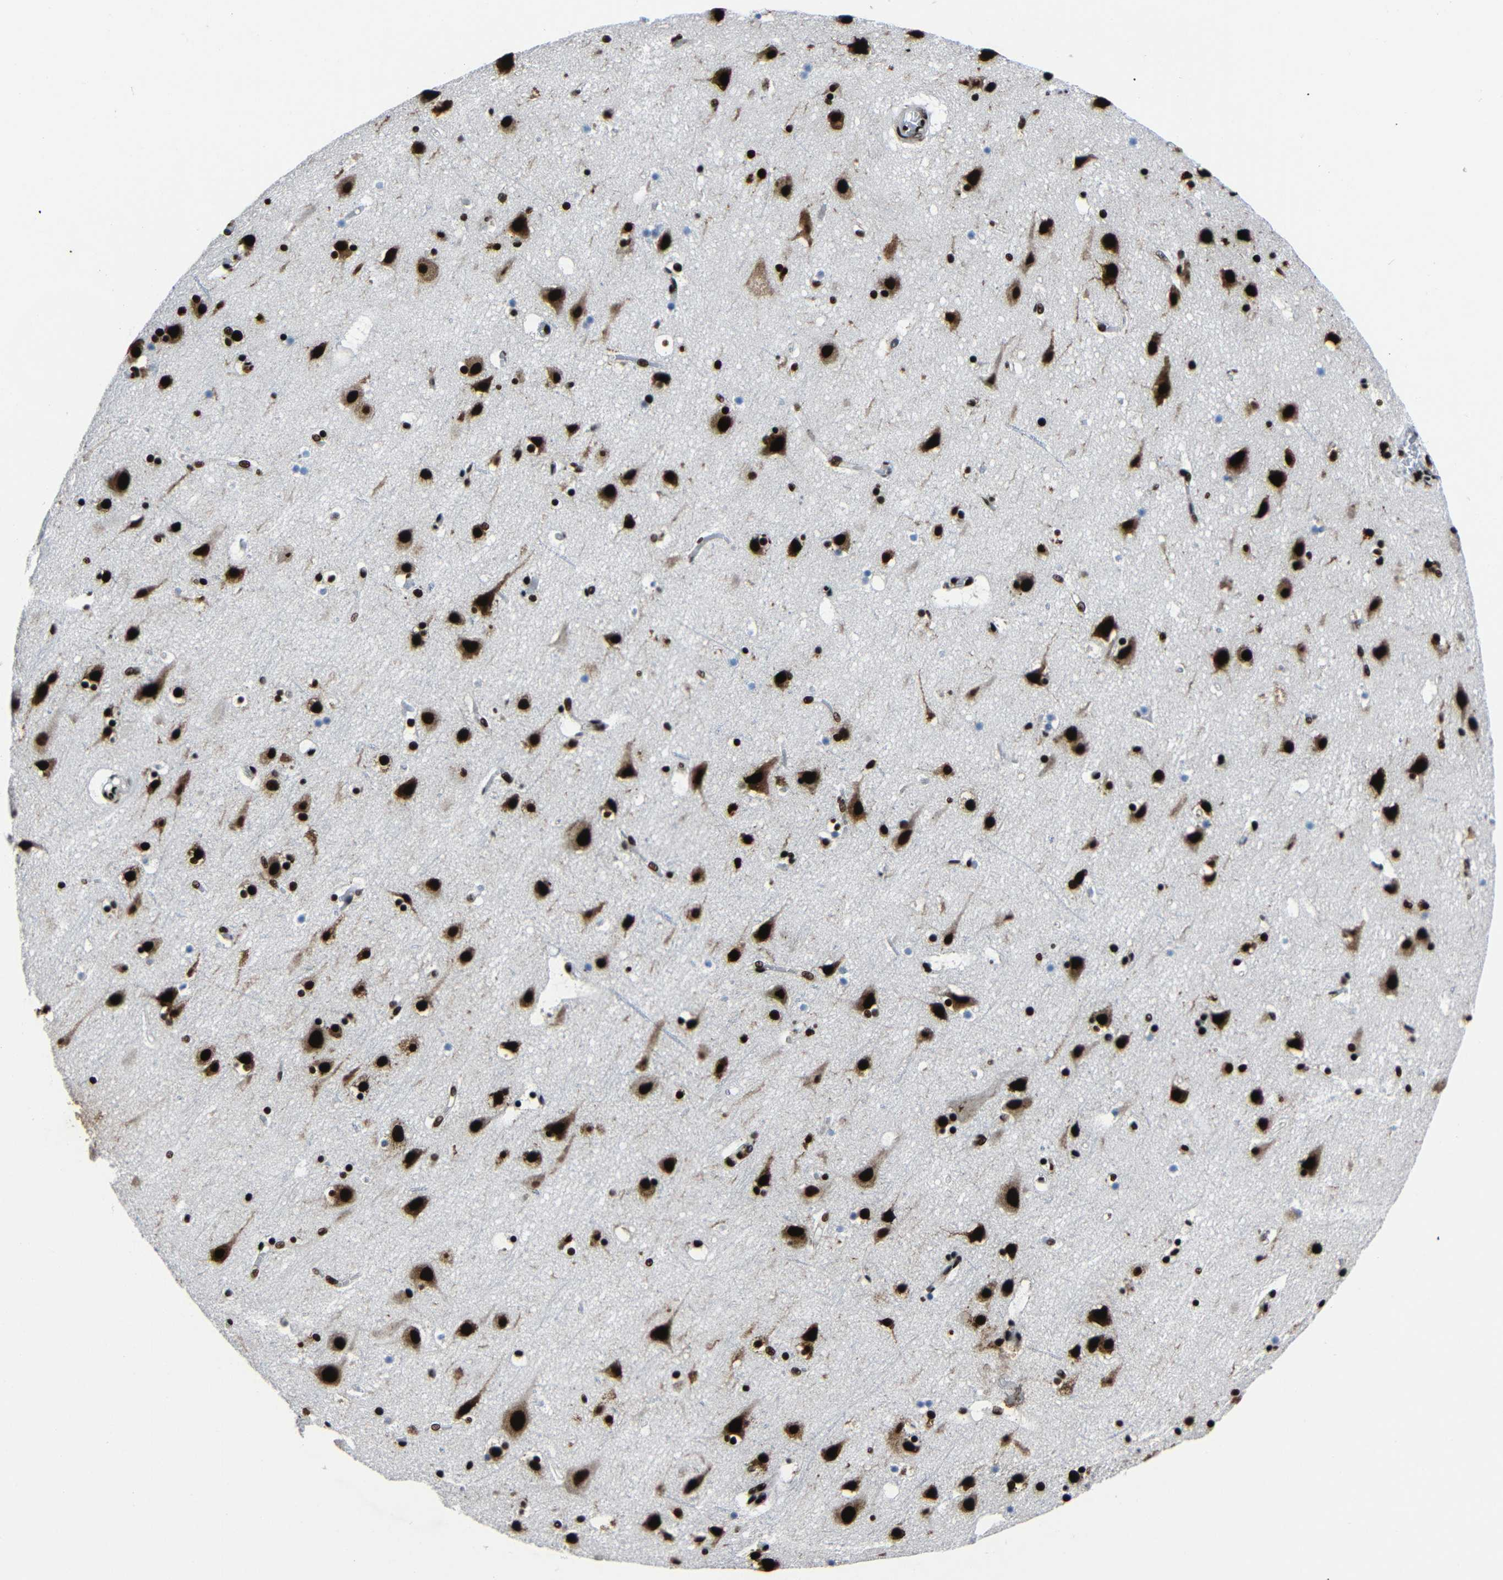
{"staining": {"intensity": "strong", "quantity": ">75%", "location": "nuclear"}, "tissue": "cerebral cortex", "cell_type": "Endothelial cells", "image_type": "normal", "snomed": [{"axis": "morphology", "description": "Normal tissue, NOS"}, {"axis": "topography", "description": "Cerebral cortex"}], "caption": "The histopathology image demonstrates staining of normal cerebral cortex, revealing strong nuclear protein expression (brown color) within endothelial cells.", "gene": "SRSF1", "patient": {"sex": "male", "age": 45}}